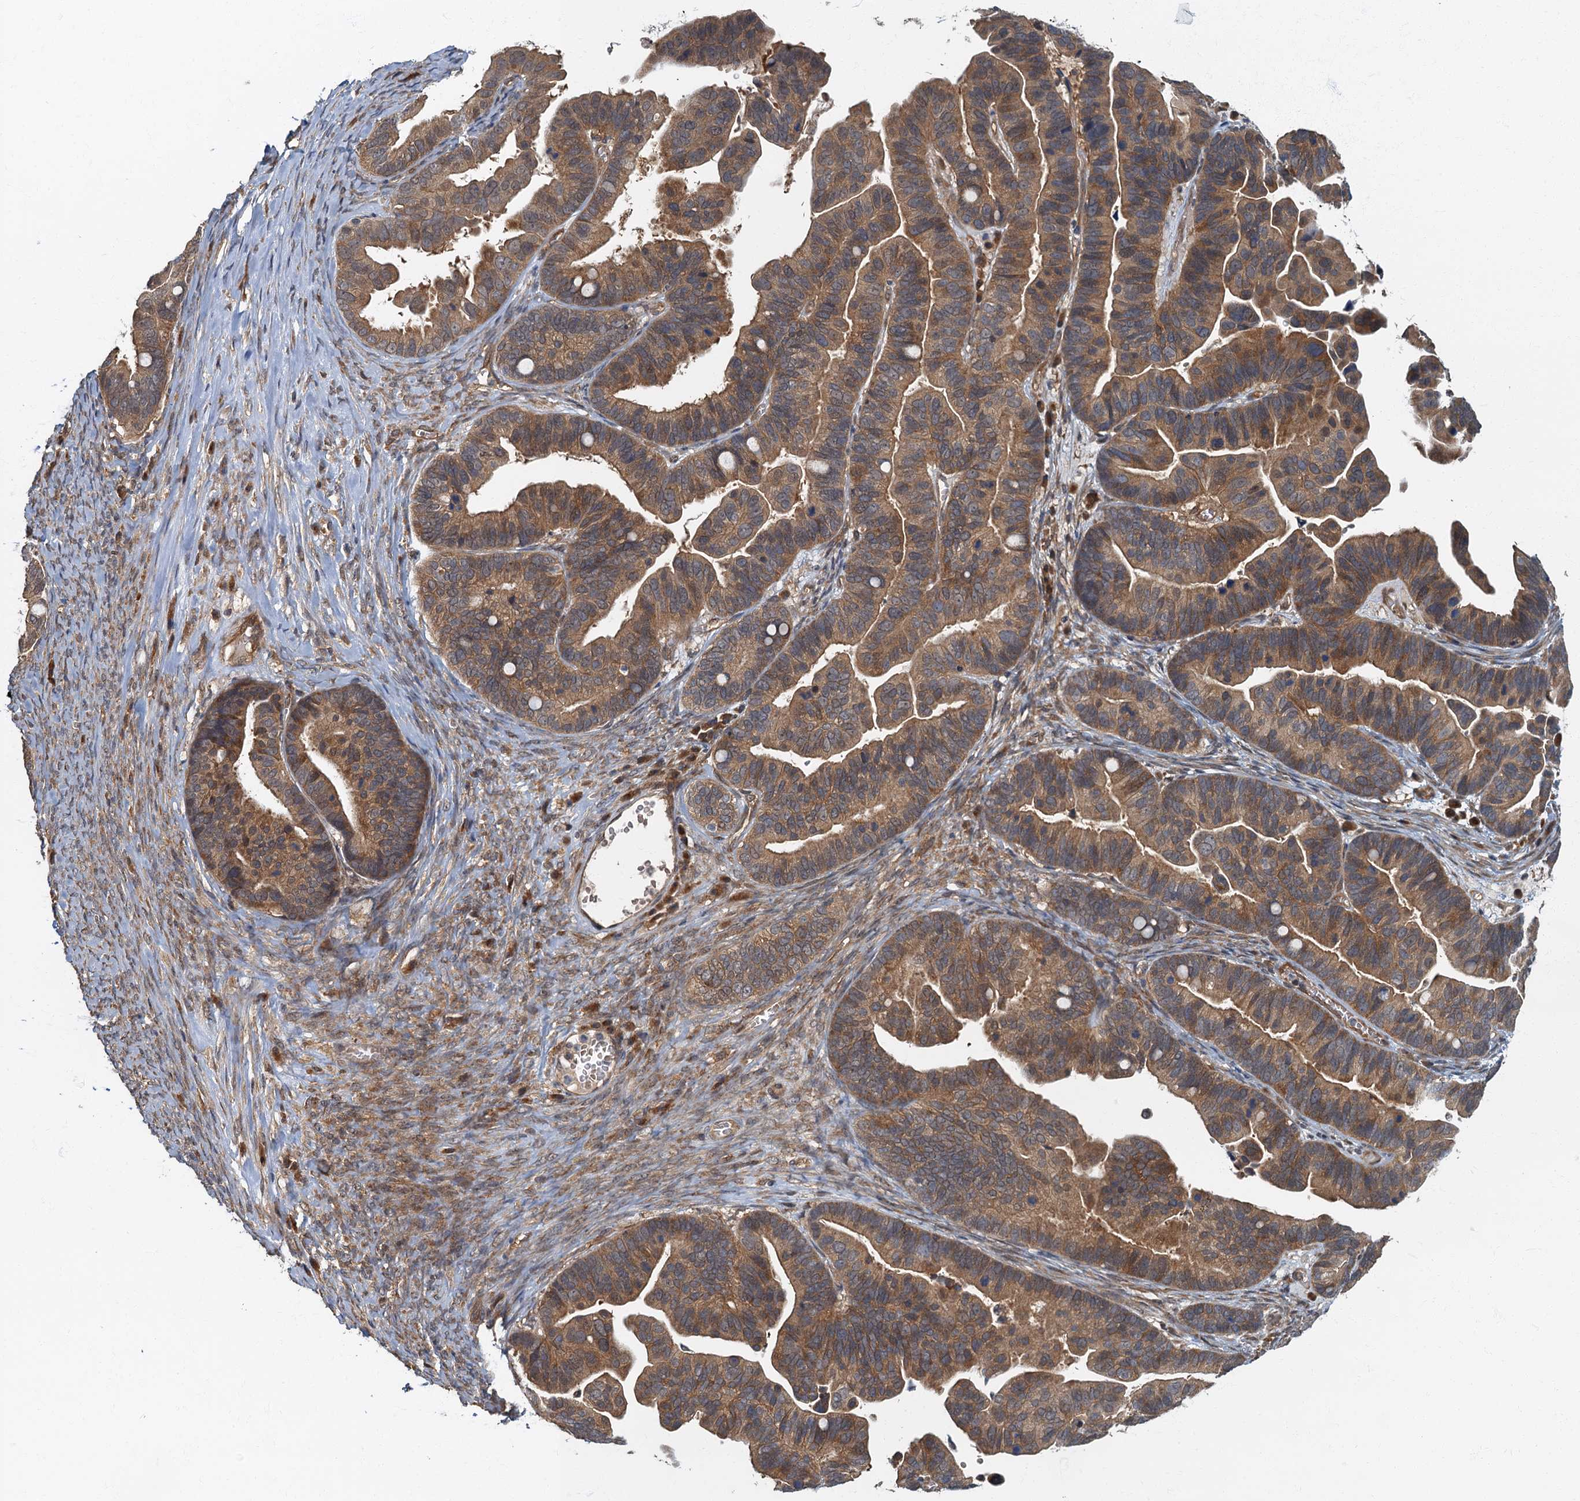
{"staining": {"intensity": "moderate", "quantity": ">75%", "location": "cytoplasmic/membranous"}, "tissue": "ovarian cancer", "cell_type": "Tumor cells", "image_type": "cancer", "snomed": [{"axis": "morphology", "description": "Cystadenocarcinoma, serous, NOS"}, {"axis": "topography", "description": "Ovary"}], "caption": "Immunohistochemistry (DAB (3,3'-diaminobenzidine)) staining of serous cystadenocarcinoma (ovarian) displays moderate cytoplasmic/membranous protein positivity in about >75% of tumor cells. The protein is stained brown, and the nuclei are stained in blue (DAB IHC with brightfield microscopy, high magnification).", "gene": "TBCK", "patient": {"sex": "female", "age": 56}}